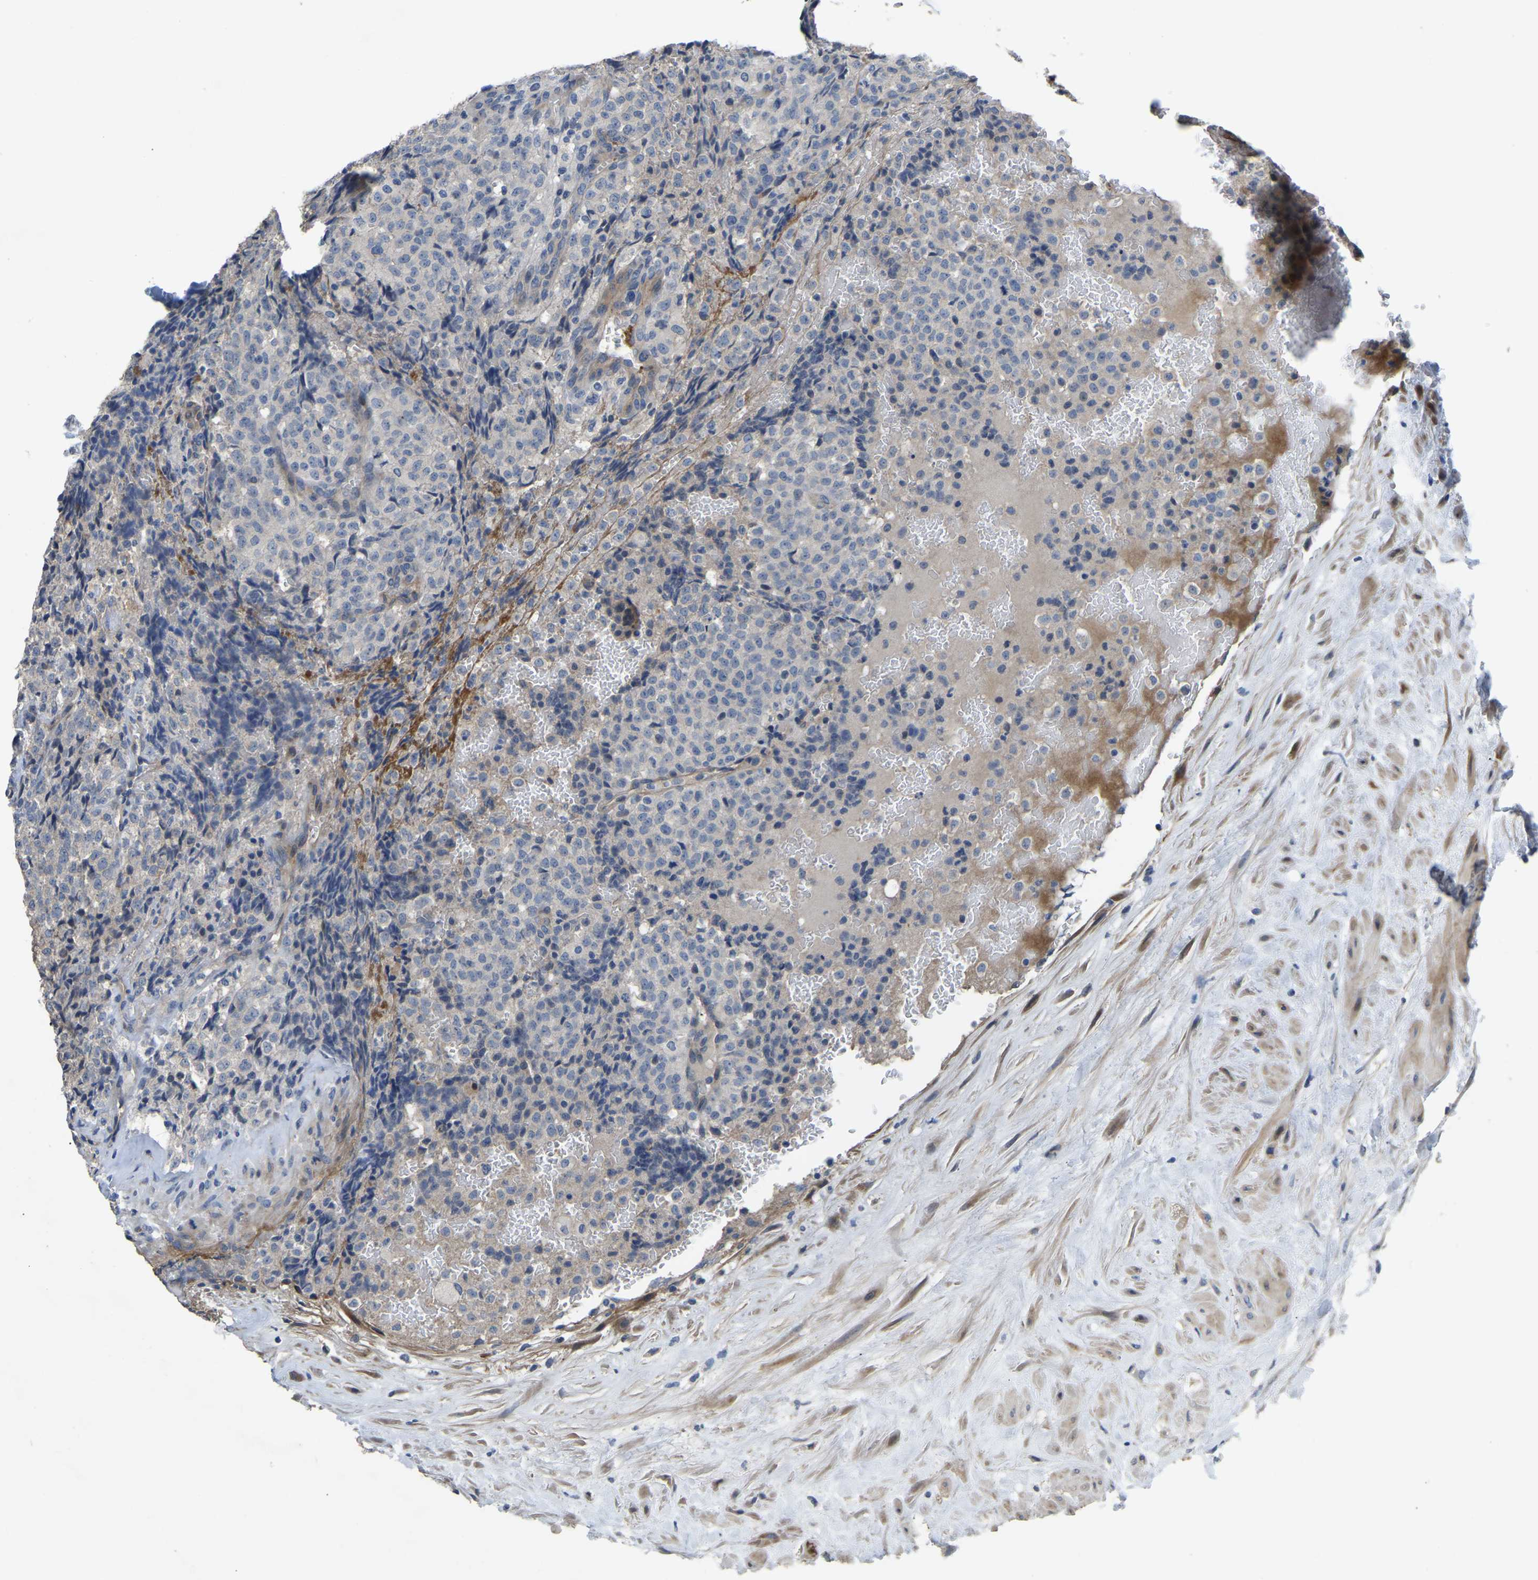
{"staining": {"intensity": "negative", "quantity": "none", "location": "none"}, "tissue": "testis cancer", "cell_type": "Tumor cells", "image_type": "cancer", "snomed": [{"axis": "morphology", "description": "Seminoma, NOS"}, {"axis": "topography", "description": "Testis"}], "caption": "A photomicrograph of seminoma (testis) stained for a protein exhibits no brown staining in tumor cells.", "gene": "HIGD2B", "patient": {"sex": "male", "age": 59}}